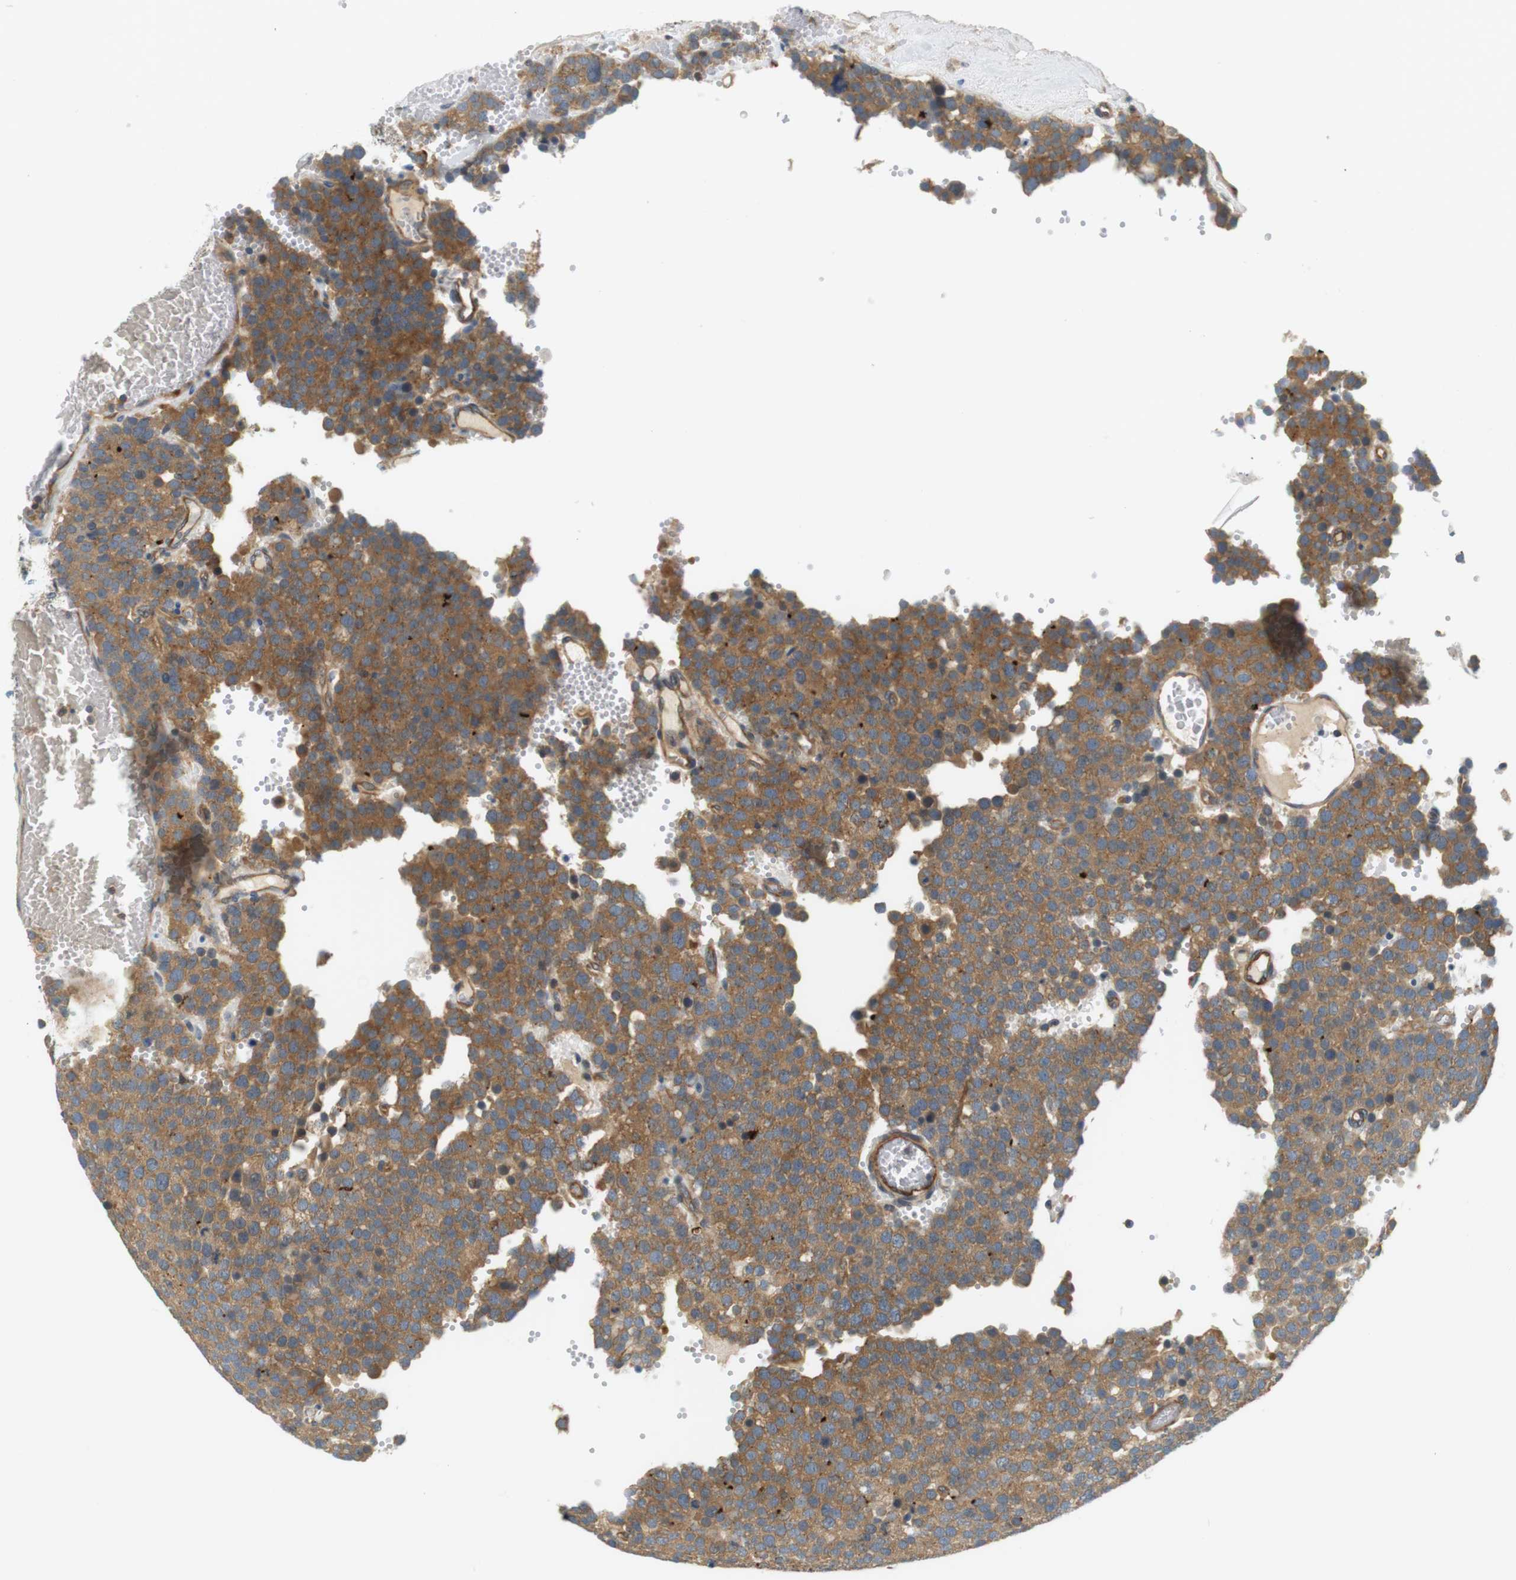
{"staining": {"intensity": "moderate", "quantity": ">75%", "location": "cytoplasmic/membranous"}, "tissue": "testis cancer", "cell_type": "Tumor cells", "image_type": "cancer", "snomed": [{"axis": "morphology", "description": "Normal tissue, NOS"}, {"axis": "morphology", "description": "Seminoma, NOS"}, {"axis": "topography", "description": "Testis"}], "caption": "Testis seminoma stained for a protein (brown) demonstrates moderate cytoplasmic/membranous positive staining in about >75% of tumor cells.", "gene": "SH3GLB1", "patient": {"sex": "male", "age": 71}}